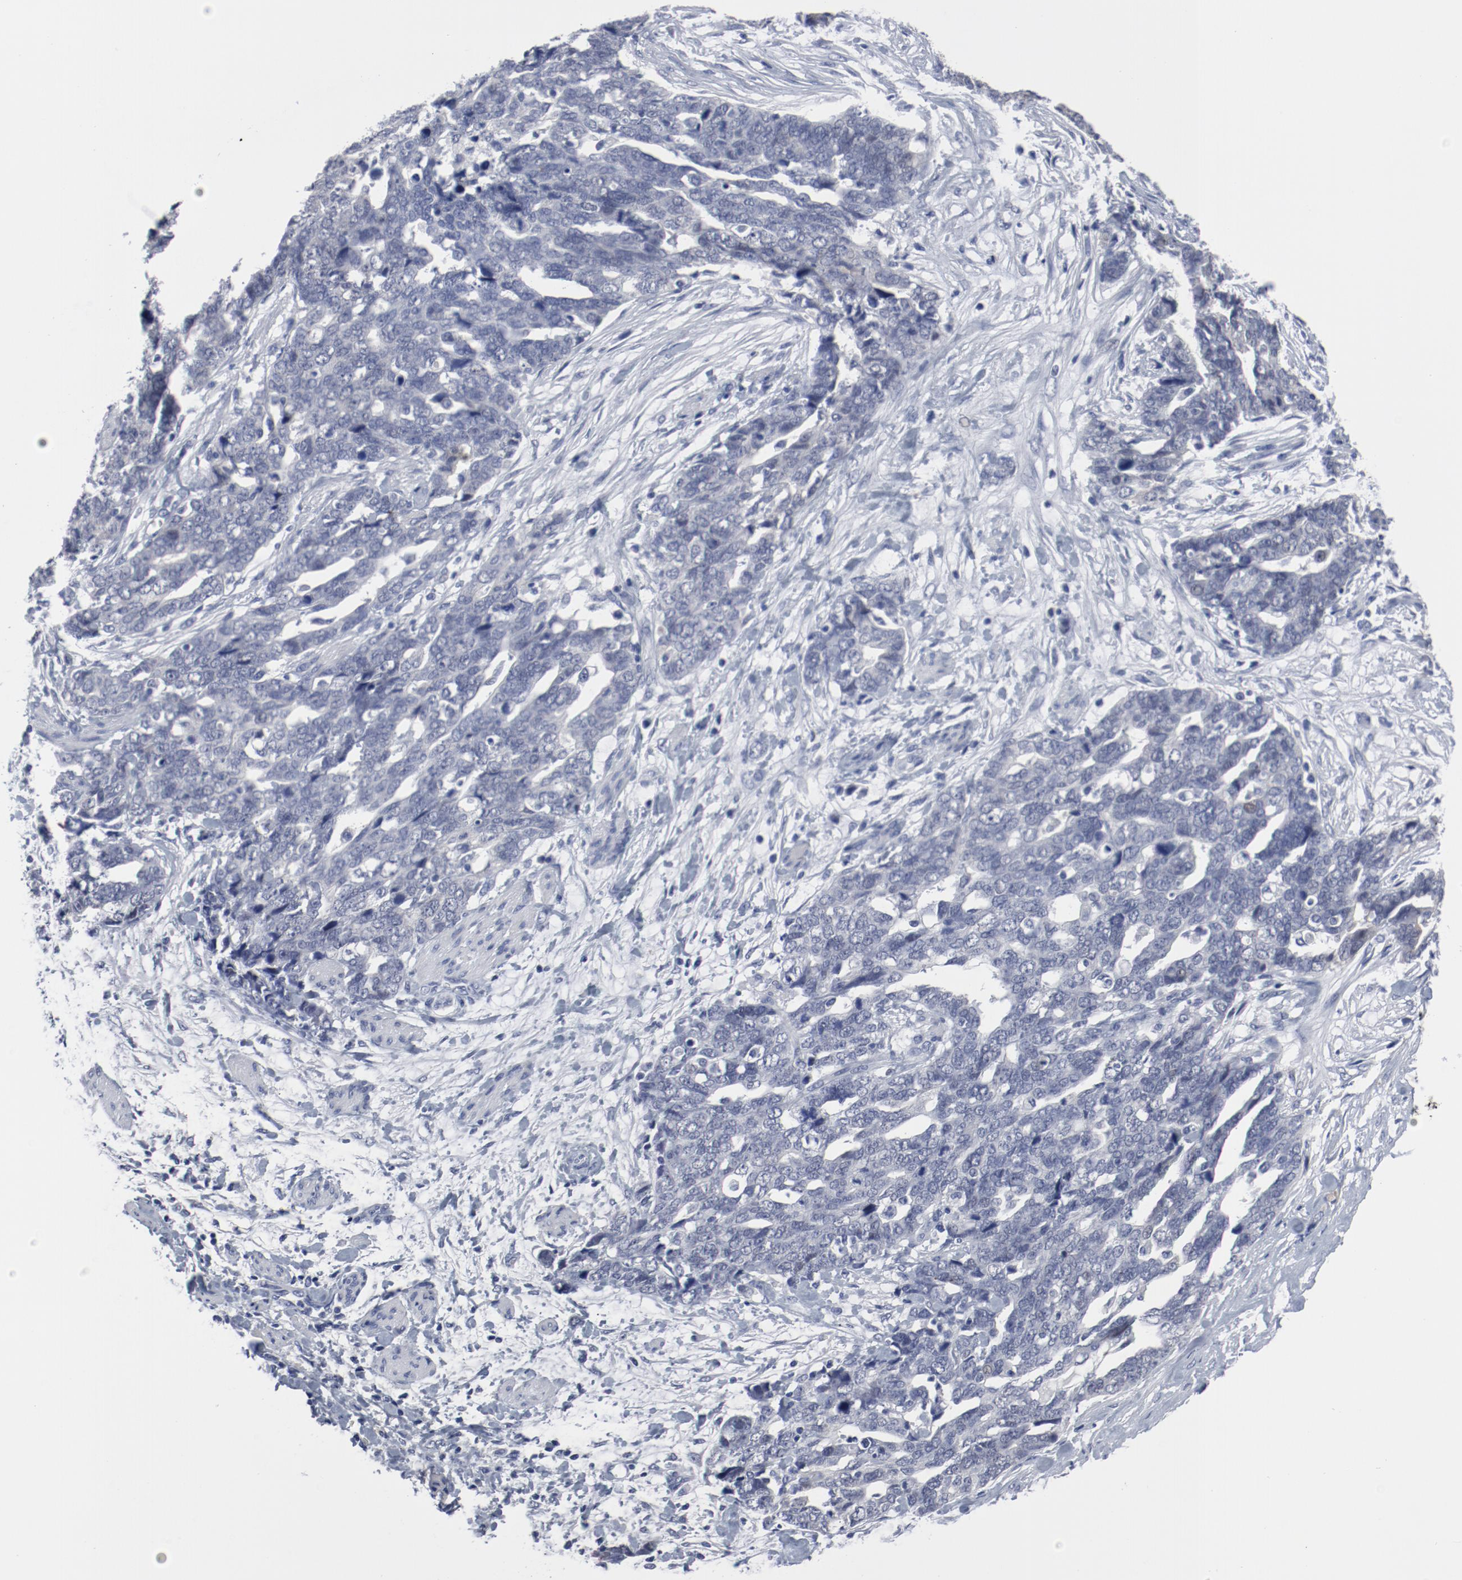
{"staining": {"intensity": "negative", "quantity": "none", "location": "none"}, "tissue": "ovarian cancer", "cell_type": "Tumor cells", "image_type": "cancer", "snomed": [{"axis": "morphology", "description": "Normal tissue, NOS"}, {"axis": "morphology", "description": "Cystadenocarcinoma, serous, NOS"}, {"axis": "topography", "description": "Fallopian tube"}, {"axis": "topography", "description": "Ovary"}], "caption": "There is no significant positivity in tumor cells of serous cystadenocarcinoma (ovarian).", "gene": "ANKLE2", "patient": {"sex": "female", "age": 56}}